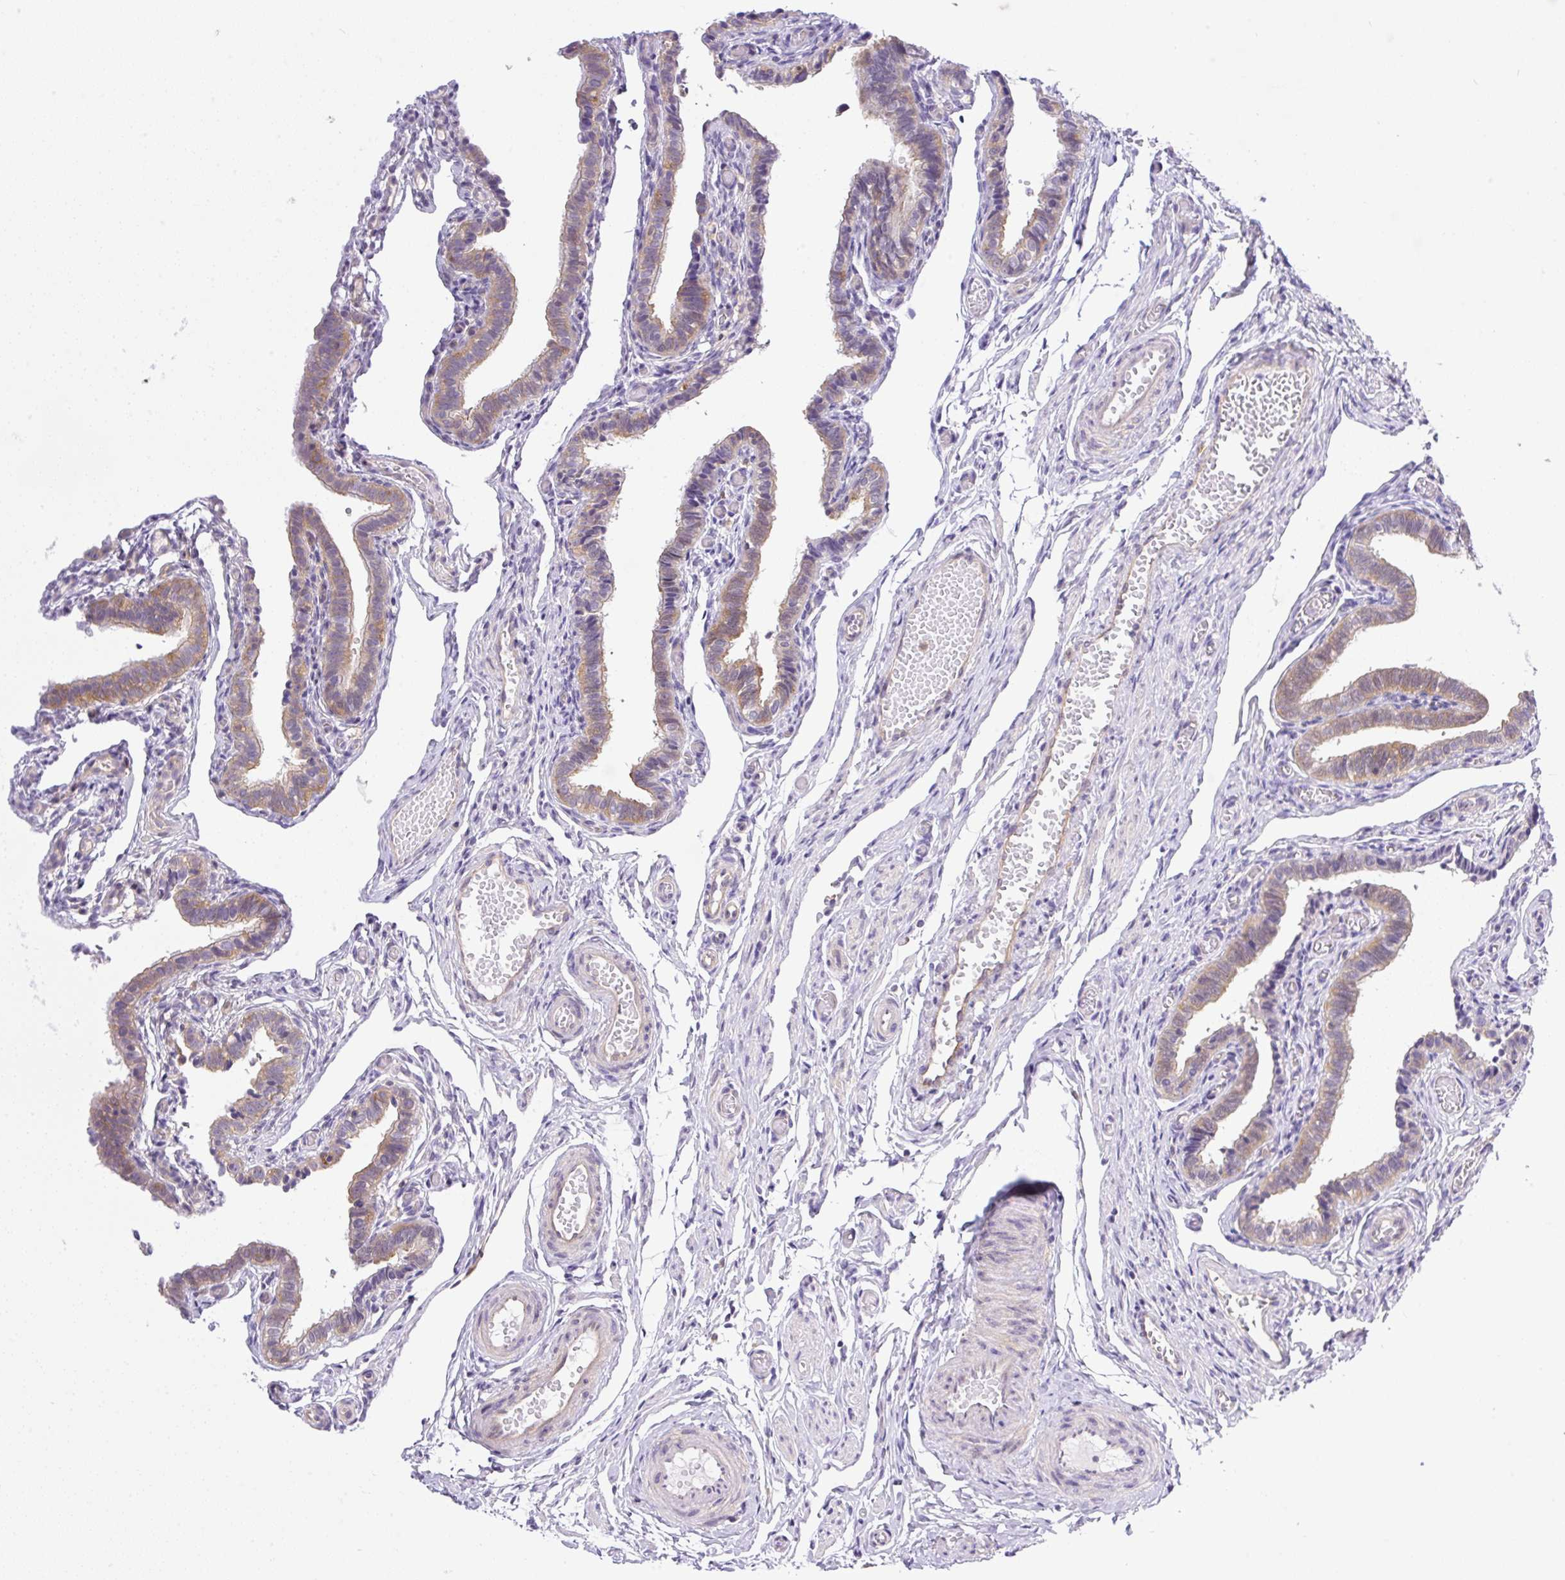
{"staining": {"intensity": "moderate", "quantity": ">75%", "location": "cytoplasmic/membranous"}, "tissue": "fallopian tube", "cell_type": "Glandular cells", "image_type": "normal", "snomed": [{"axis": "morphology", "description": "Normal tissue, NOS"}, {"axis": "topography", "description": "Fallopian tube"}], "caption": "Immunohistochemistry (IHC) of normal fallopian tube reveals medium levels of moderate cytoplasmic/membranous expression in approximately >75% of glandular cells.", "gene": "CAMK2A", "patient": {"sex": "female", "age": 36}}